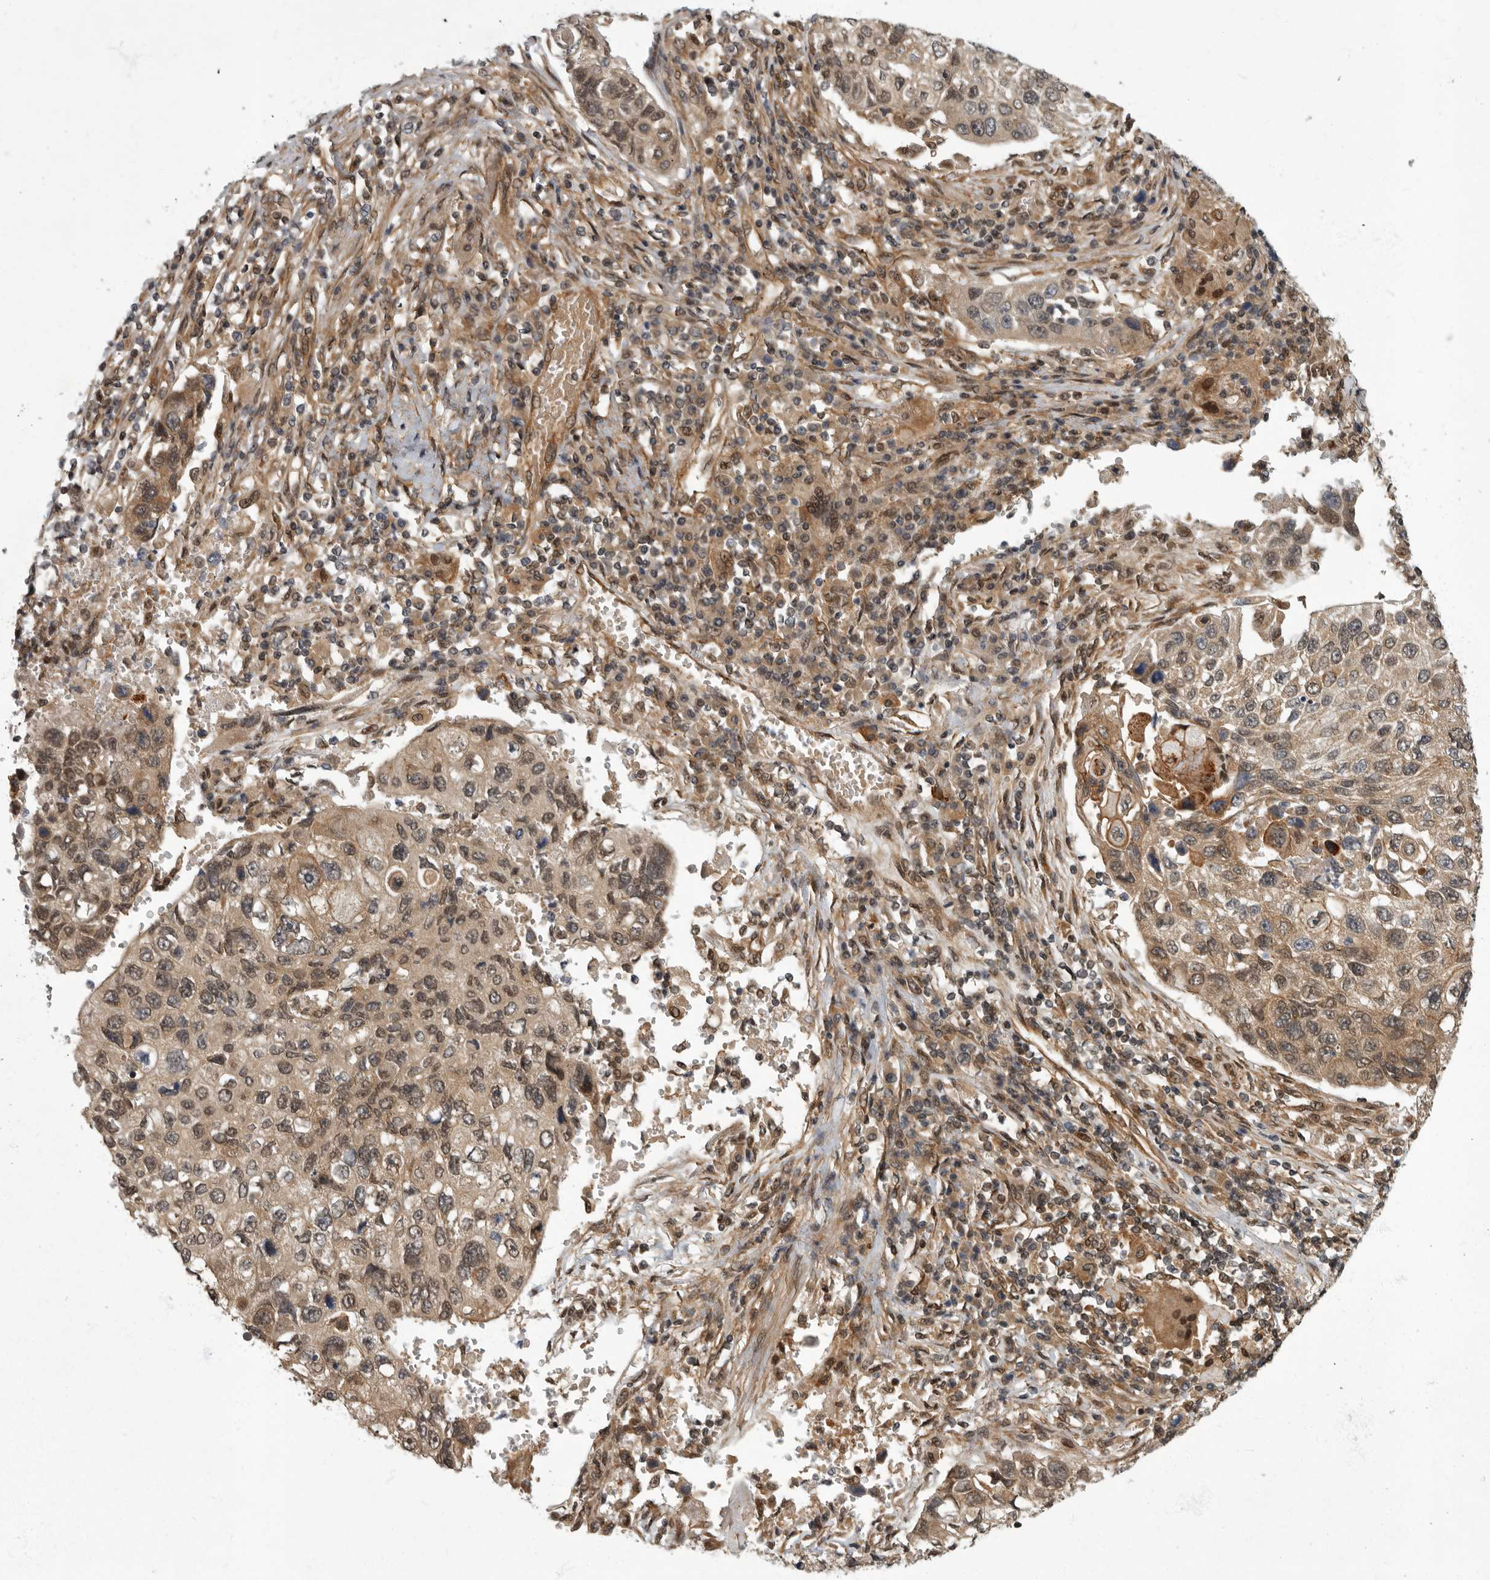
{"staining": {"intensity": "weak", "quantity": ">75%", "location": "cytoplasmic/membranous"}, "tissue": "lung cancer", "cell_type": "Tumor cells", "image_type": "cancer", "snomed": [{"axis": "morphology", "description": "Squamous cell carcinoma, NOS"}, {"axis": "topography", "description": "Lung"}], "caption": "Approximately >75% of tumor cells in human squamous cell carcinoma (lung) display weak cytoplasmic/membranous protein staining as visualized by brown immunohistochemical staining.", "gene": "VPS50", "patient": {"sex": "male", "age": 61}}